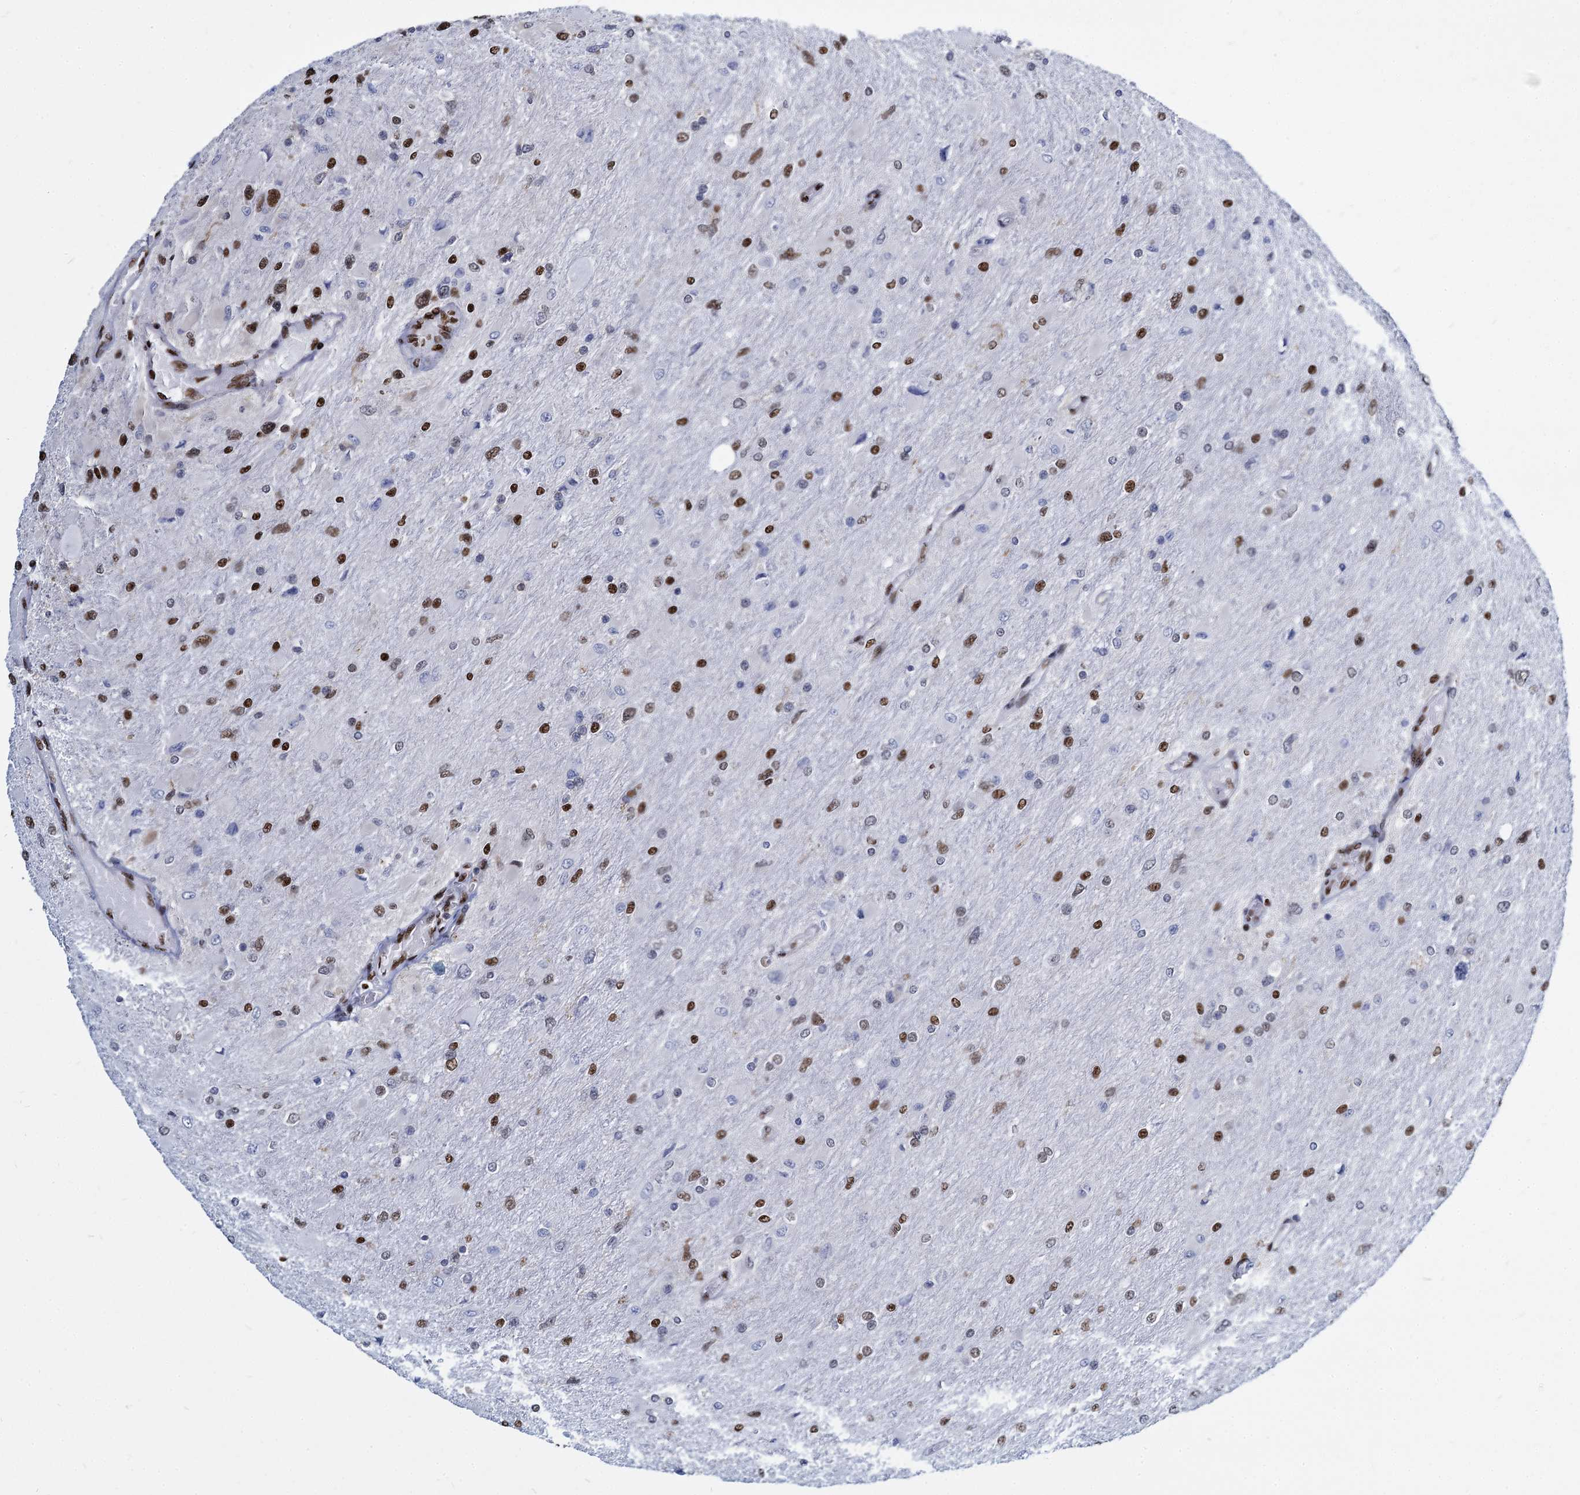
{"staining": {"intensity": "moderate", "quantity": "<25%", "location": "nuclear"}, "tissue": "glioma", "cell_type": "Tumor cells", "image_type": "cancer", "snomed": [{"axis": "morphology", "description": "Glioma, malignant, High grade"}, {"axis": "topography", "description": "Cerebral cortex"}], "caption": "Immunohistochemical staining of human glioma demonstrates low levels of moderate nuclear expression in approximately <25% of tumor cells.", "gene": "DCPS", "patient": {"sex": "female", "age": 36}}